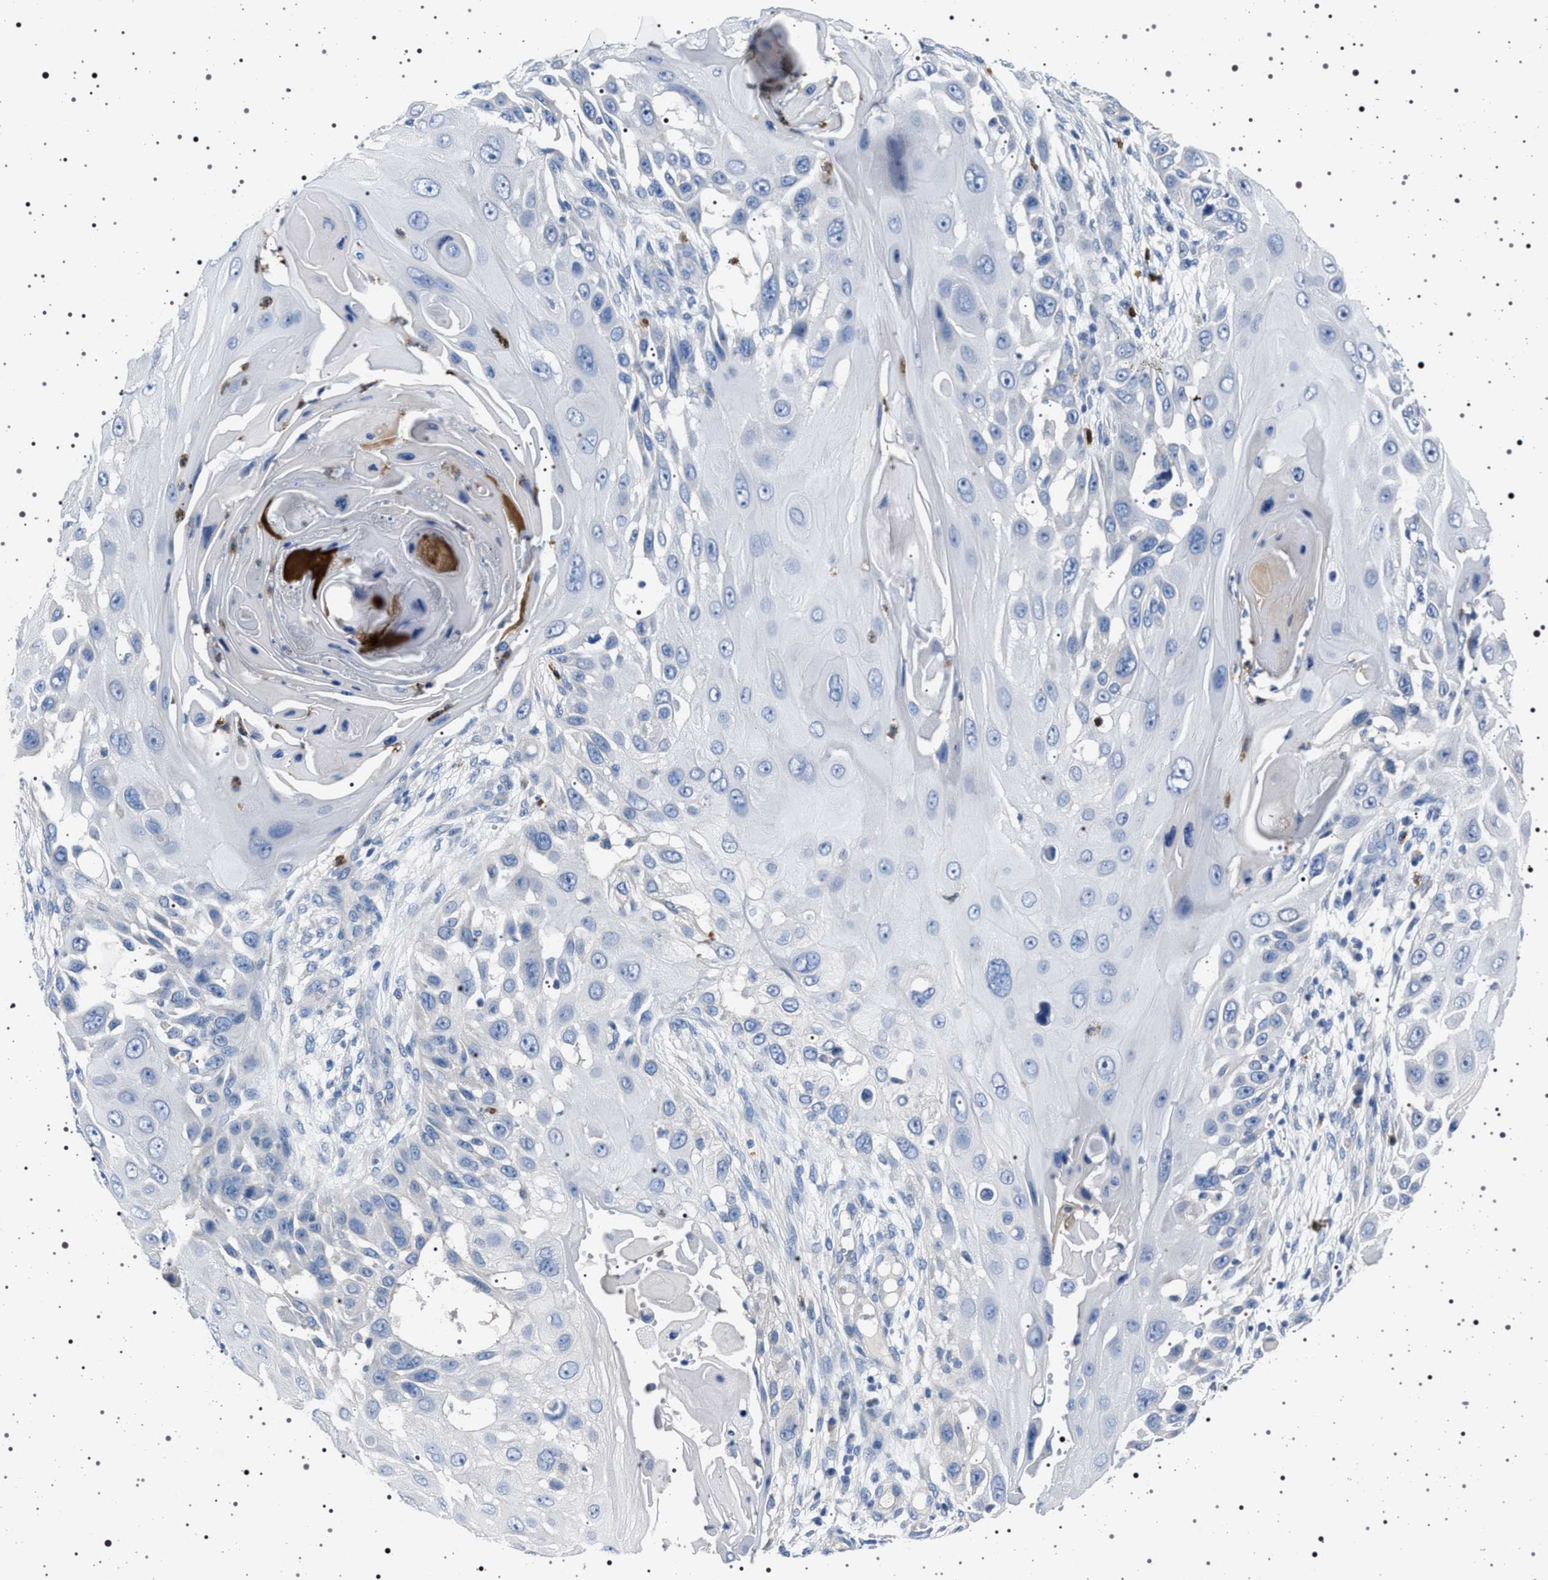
{"staining": {"intensity": "negative", "quantity": "none", "location": "none"}, "tissue": "skin cancer", "cell_type": "Tumor cells", "image_type": "cancer", "snomed": [{"axis": "morphology", "description": "Squamous cell carcinoma, NOS"}, {"axis": "topography", "description": "Skin"}], "caption": "DAB (3,3'-diaminobenzidine) immunohistochemical staining of human skin cancer shows no significant positivity in tumor cells. (Brightfield microscopy of DAB (3,3'-diaminobenzidine) immunohistochemistry (IHC) at high magnification).", "gene": "NAT9", "patient": {"sex": "female", "age": 44}}